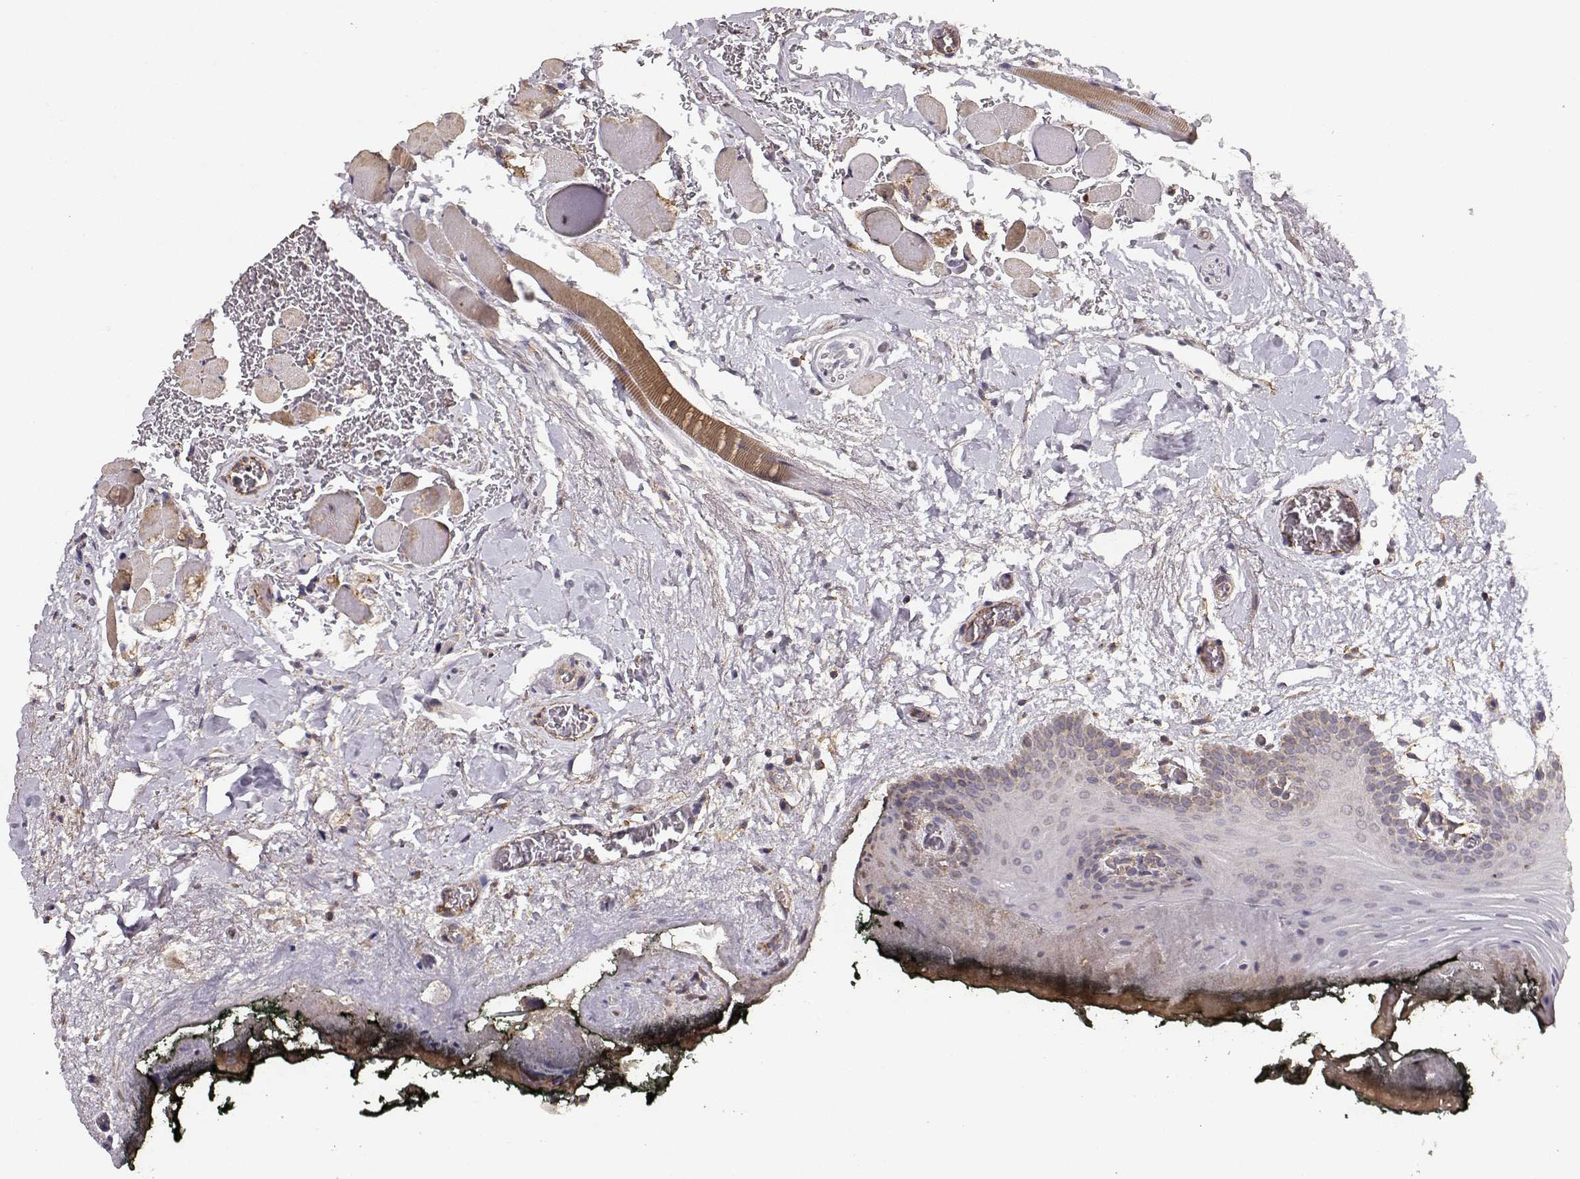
{"staining": {"intensity": "negative", "quantity": "none", "location": "none"}, "tissue": "oral mucosa", "cell_type": "Squamous epithelial cells", "image_type": "normal", "snomed": [{"axis": "morphology", "description": "Normal tissue, NOS"}, {"axis": "topography", "description": "Oral tissue"}, {"axis": "topography", "description": "Head-Neck"}], "caption": "This micrograph is of benign oral mucosa stained with immunohistochemistry (IHC) to label a protein in brown with the nuclei are counter-stained blue. There is no expression in squamous epithelial cells.", "gene": "TARS3", "patient": {"sex": "male", "age": 65}}